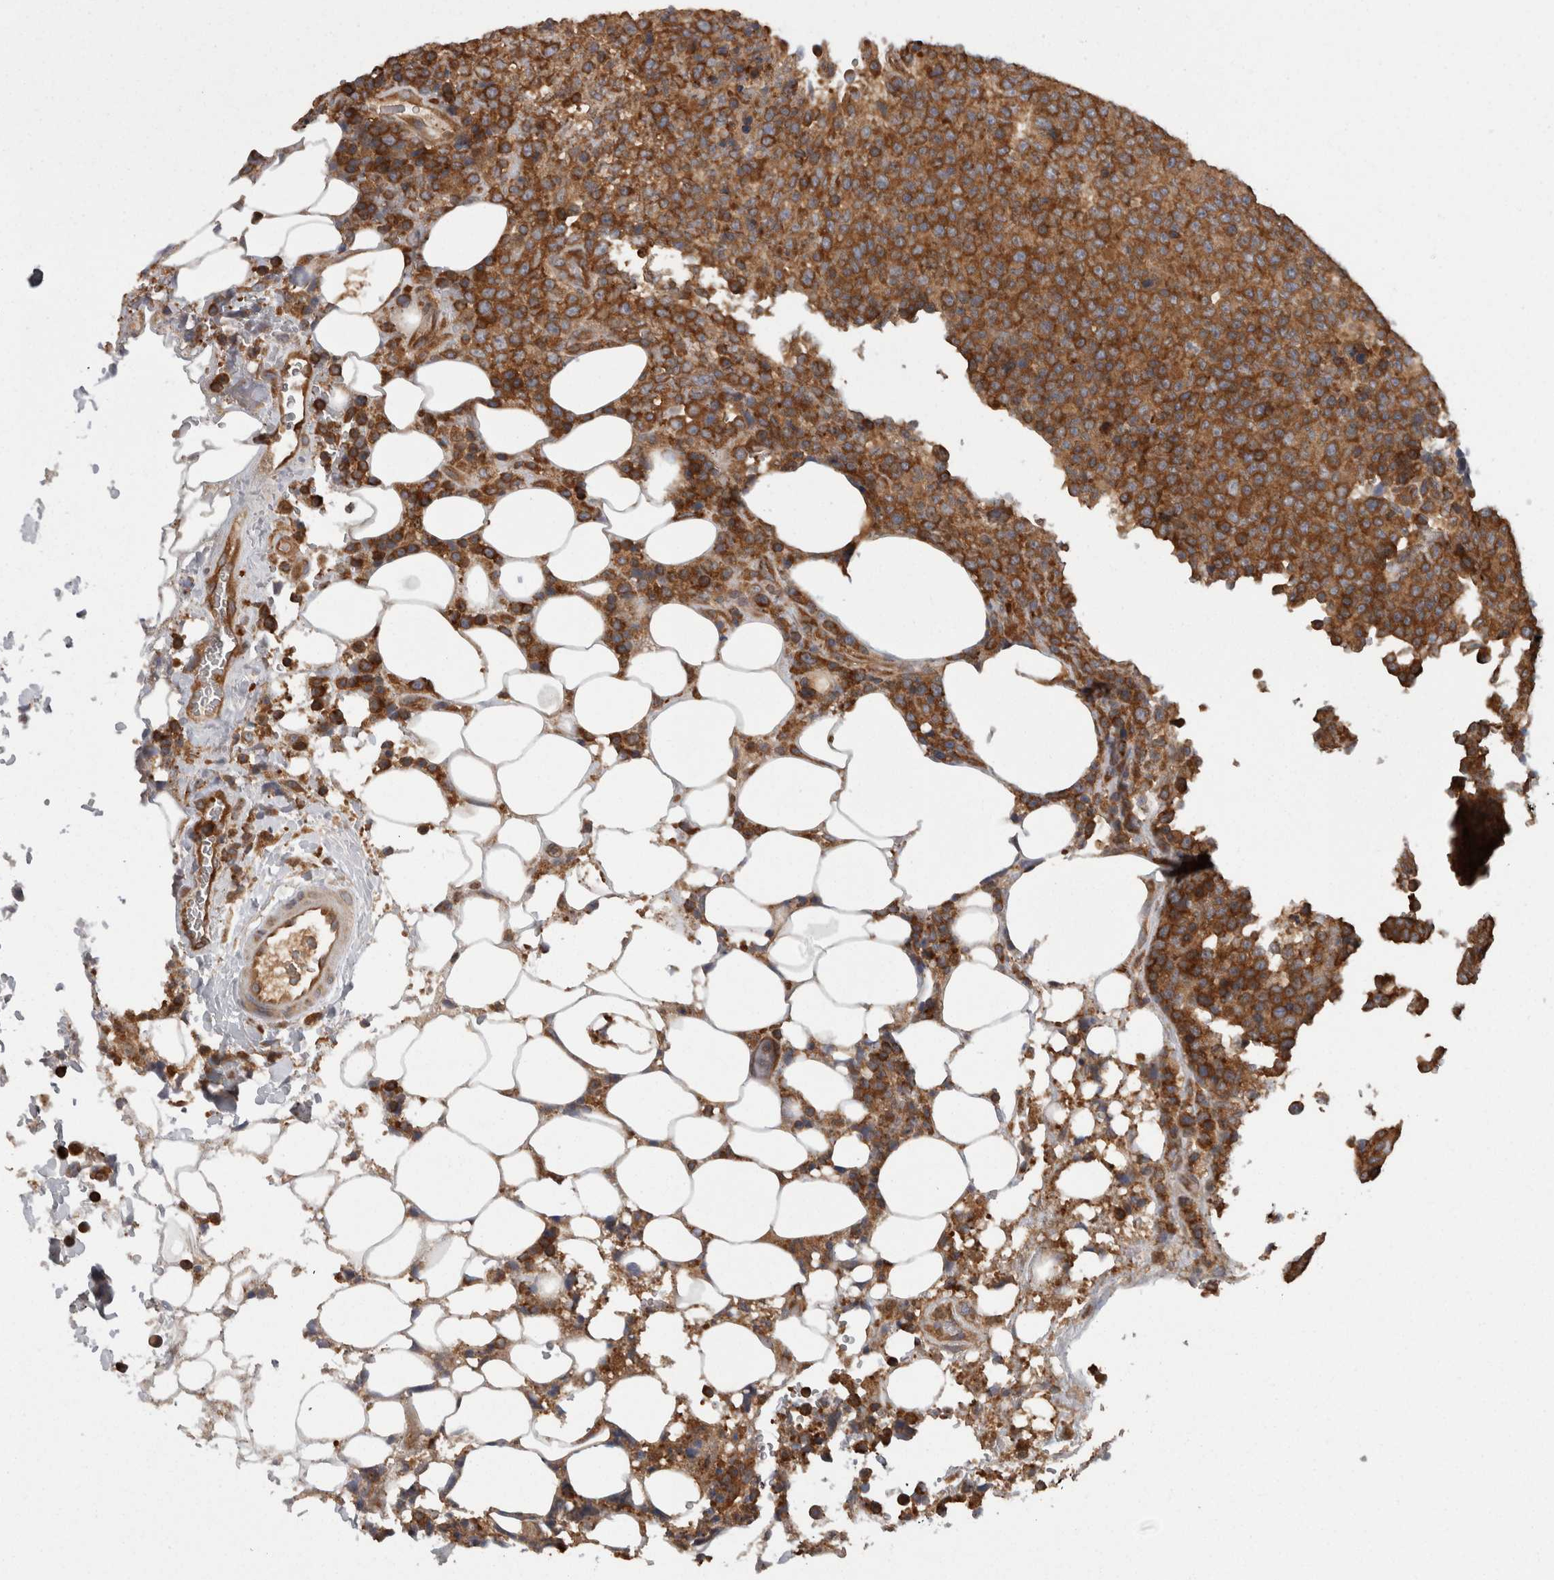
{"staining": {"intensity": "strong", "quantity": ">75%", "location": "cytoplasmic/membranous"}, "tissue": "lymphoma", "cell_type": "Tumor cells", "image_type": "cancer", "snomed": [{"axis": "morphology", "description": "Malignant lymphoma, non-Hodgkin's type, High grade"}, {"axis": "topography", "description": "Lymph node"}], "caption": "Tumor cells exhibit high levels of strong cytoplasmic/membranous staining in approximately >75% of cells in lymphoma.", "gene": "SMCR8", "patient": {"sex": "male", "age": 13}}